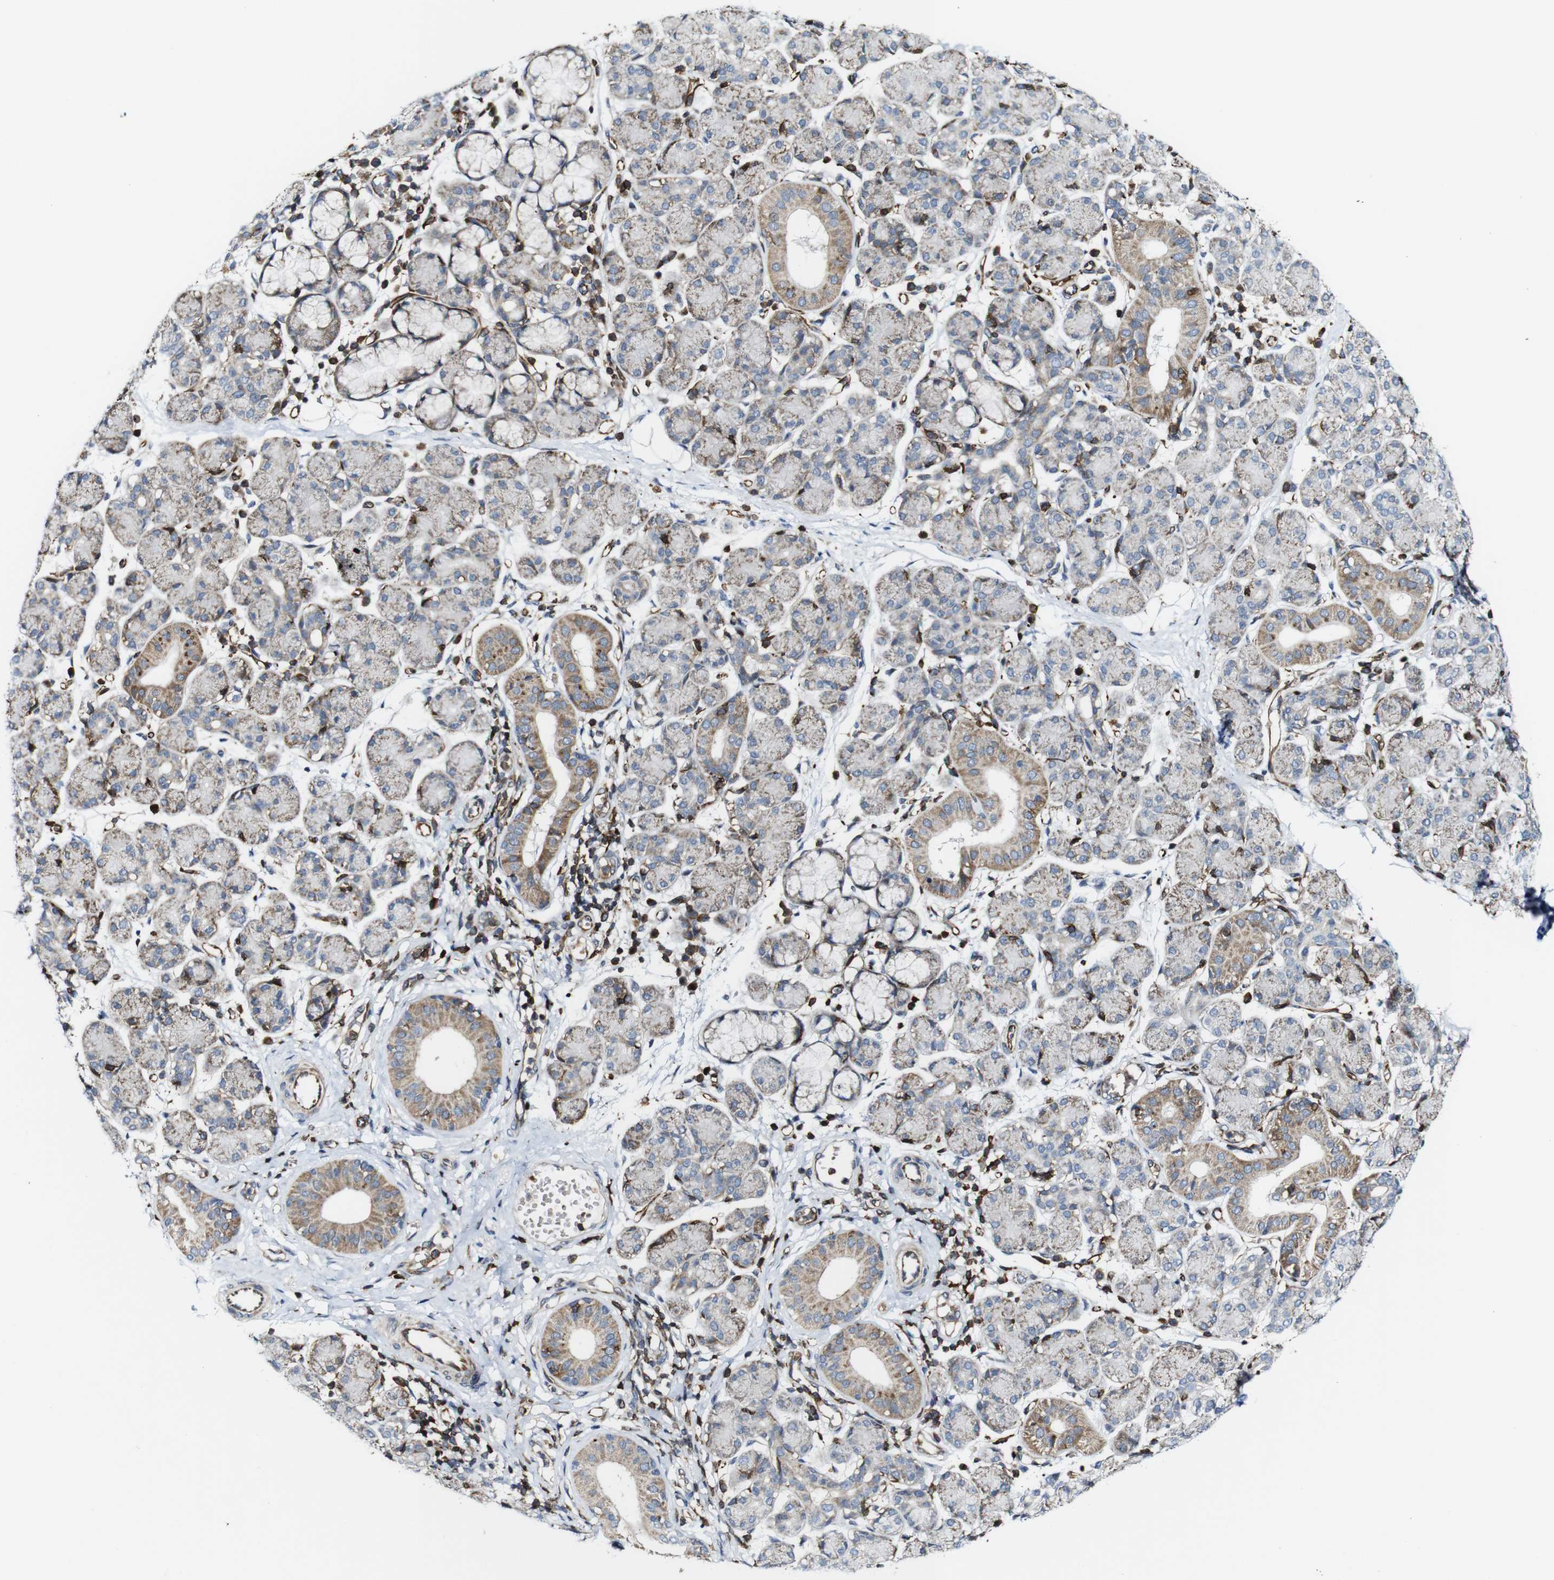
{"staining": {"intensity": "weak", "quantity": ">75%", "location": "cytoplasmic/membranous"}, "tissue": "salivary gland", "cell_type": "Glandular cells", "image_type": "normal", "snomed": [{"axis": "morphology", "description": "Normal tissue, NOS"}, {"axis": "morphology", "description": "Inflammation, NOS"}, {"axis": "topography", "description": "Lymph node"}, {"axis": "topography", "description": "Salivary gland"}], "caption": "Salivary gland stained with DAB (3,3'-diaminobenzidine) immunohistochemistry displays low levels of weak cytoplasmic/membranous positivity in about >75% of glandular cells.", "gene": "JAK2", "patient": {"sex": "male", "age": 3}}